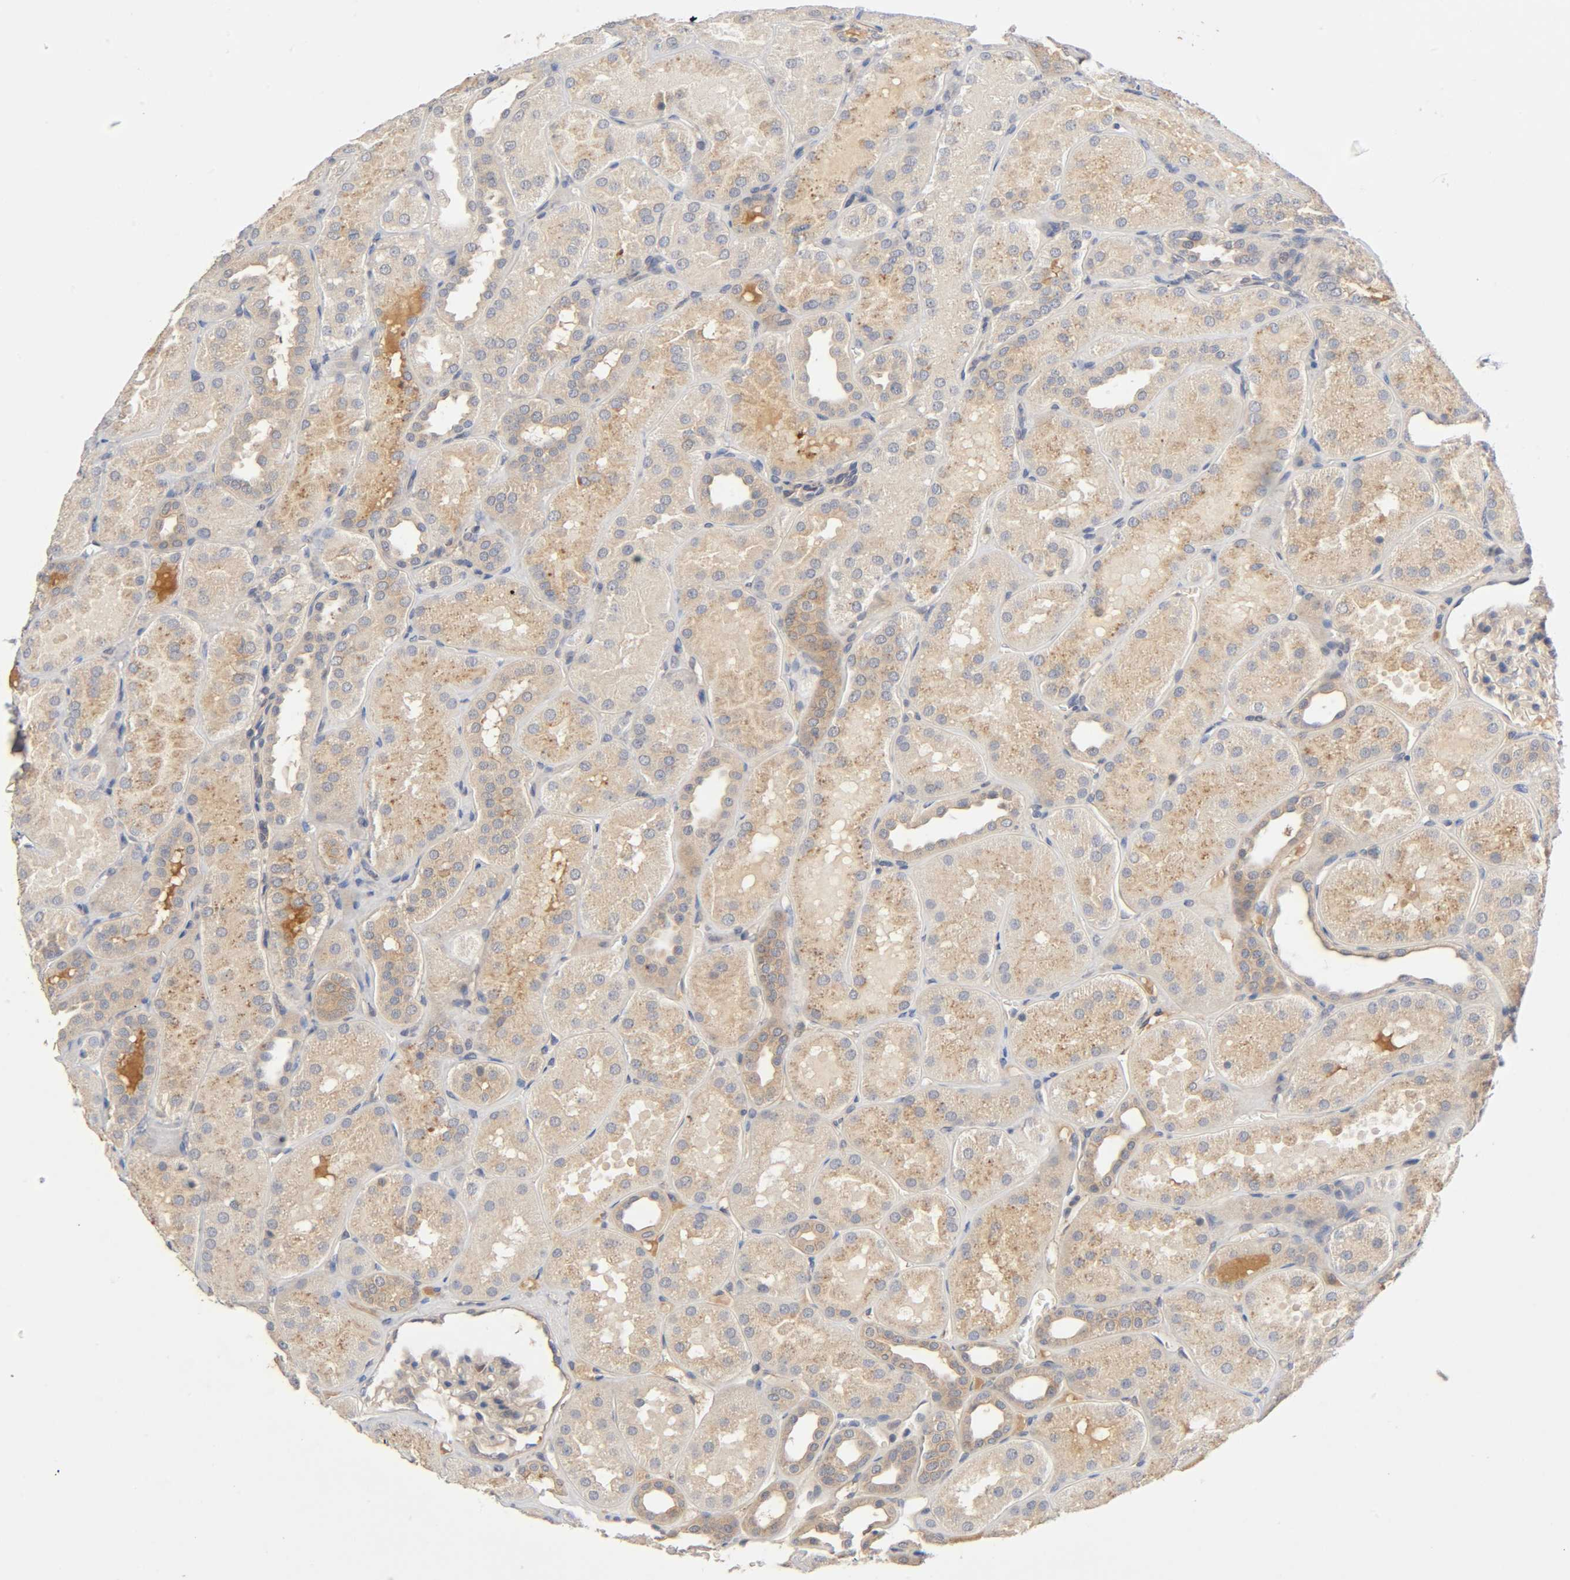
{"staining": {"intensity": "weak", "quantity": ">75%", "location": "cytoplasmic/membranous"}, "tissue": "kidney", "cell_type": "Cells in glomeruli", "image_type": "normal", "snomed": [{"axis": "morphology", "description": "Normal tissue, NOS"}, {"axis": "topography", "description": "Kidney"}], "caption": "Cells in glomeruli exhibit low levels of weak cytoplasmic/membranous positivity in approximately >75% of cells in normal kidney.", "gene": "CPB2", "patient": {"sex": "male", "age": 28}}